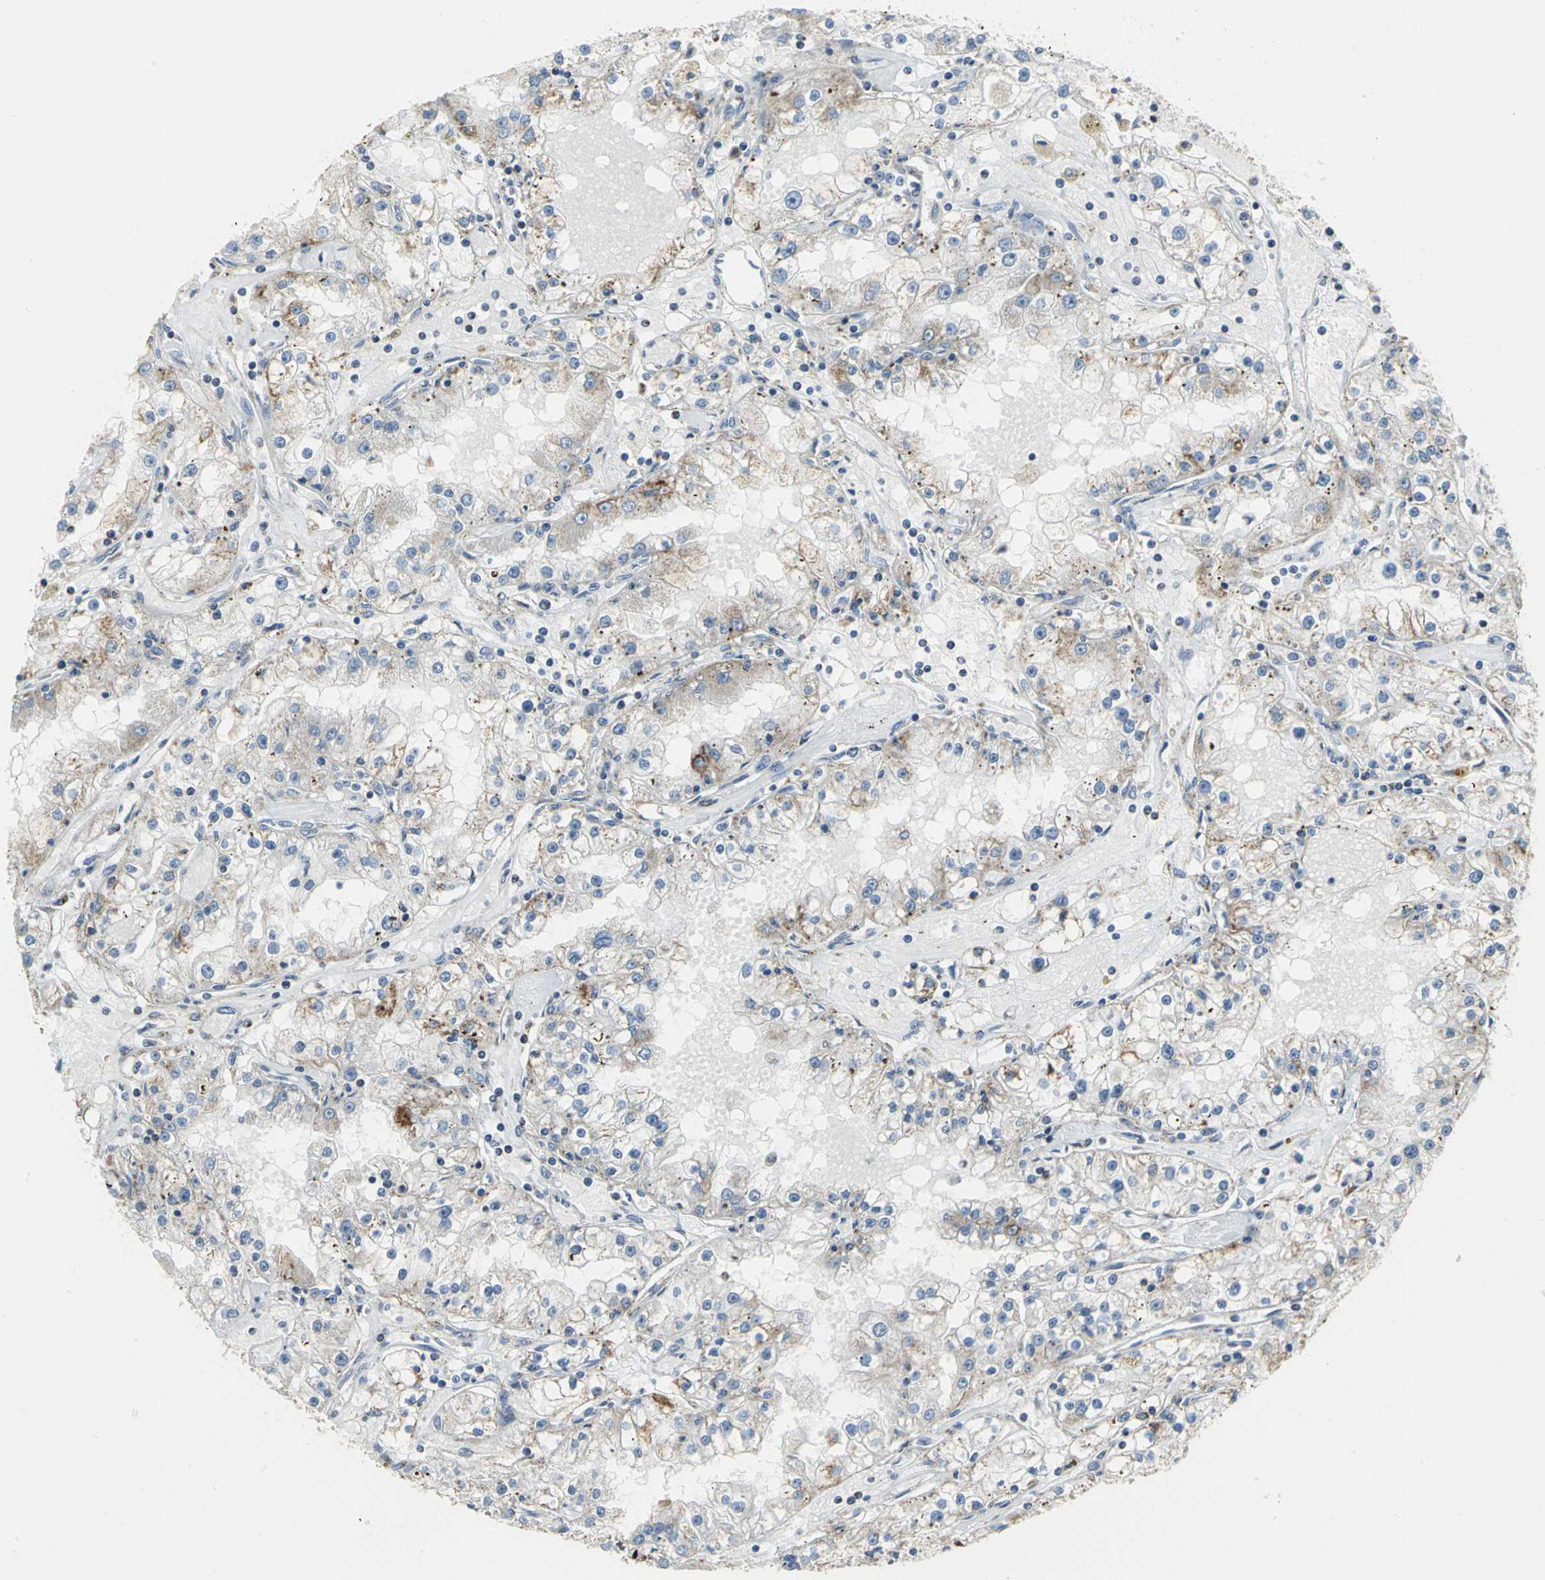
{"staining": {"intensity": "weak", "quantity": "<25%", "location": "cytoplasmic/membranous"}, "tissue": "renal cancer", "cell_type": "Tumor cells", "image_type": "cancer", "snomed": [{"axis": "morphology", "description": "Adenocarcinoma, NOS"}, {"axis": "topography", "description": "Kidney"}], "caption": "Immunohistochemistry of human renal adenocarcinoma displays no staining in tumor cells. (Stains: DAB (3,3'-diaminobenzidine) immunohistochemistry with hematoxylin counter stain, Microscopy: brightfield microscopy at high magnification).", "gene": "NTRK1", "patient": {"sex": "male", "age": 56}}